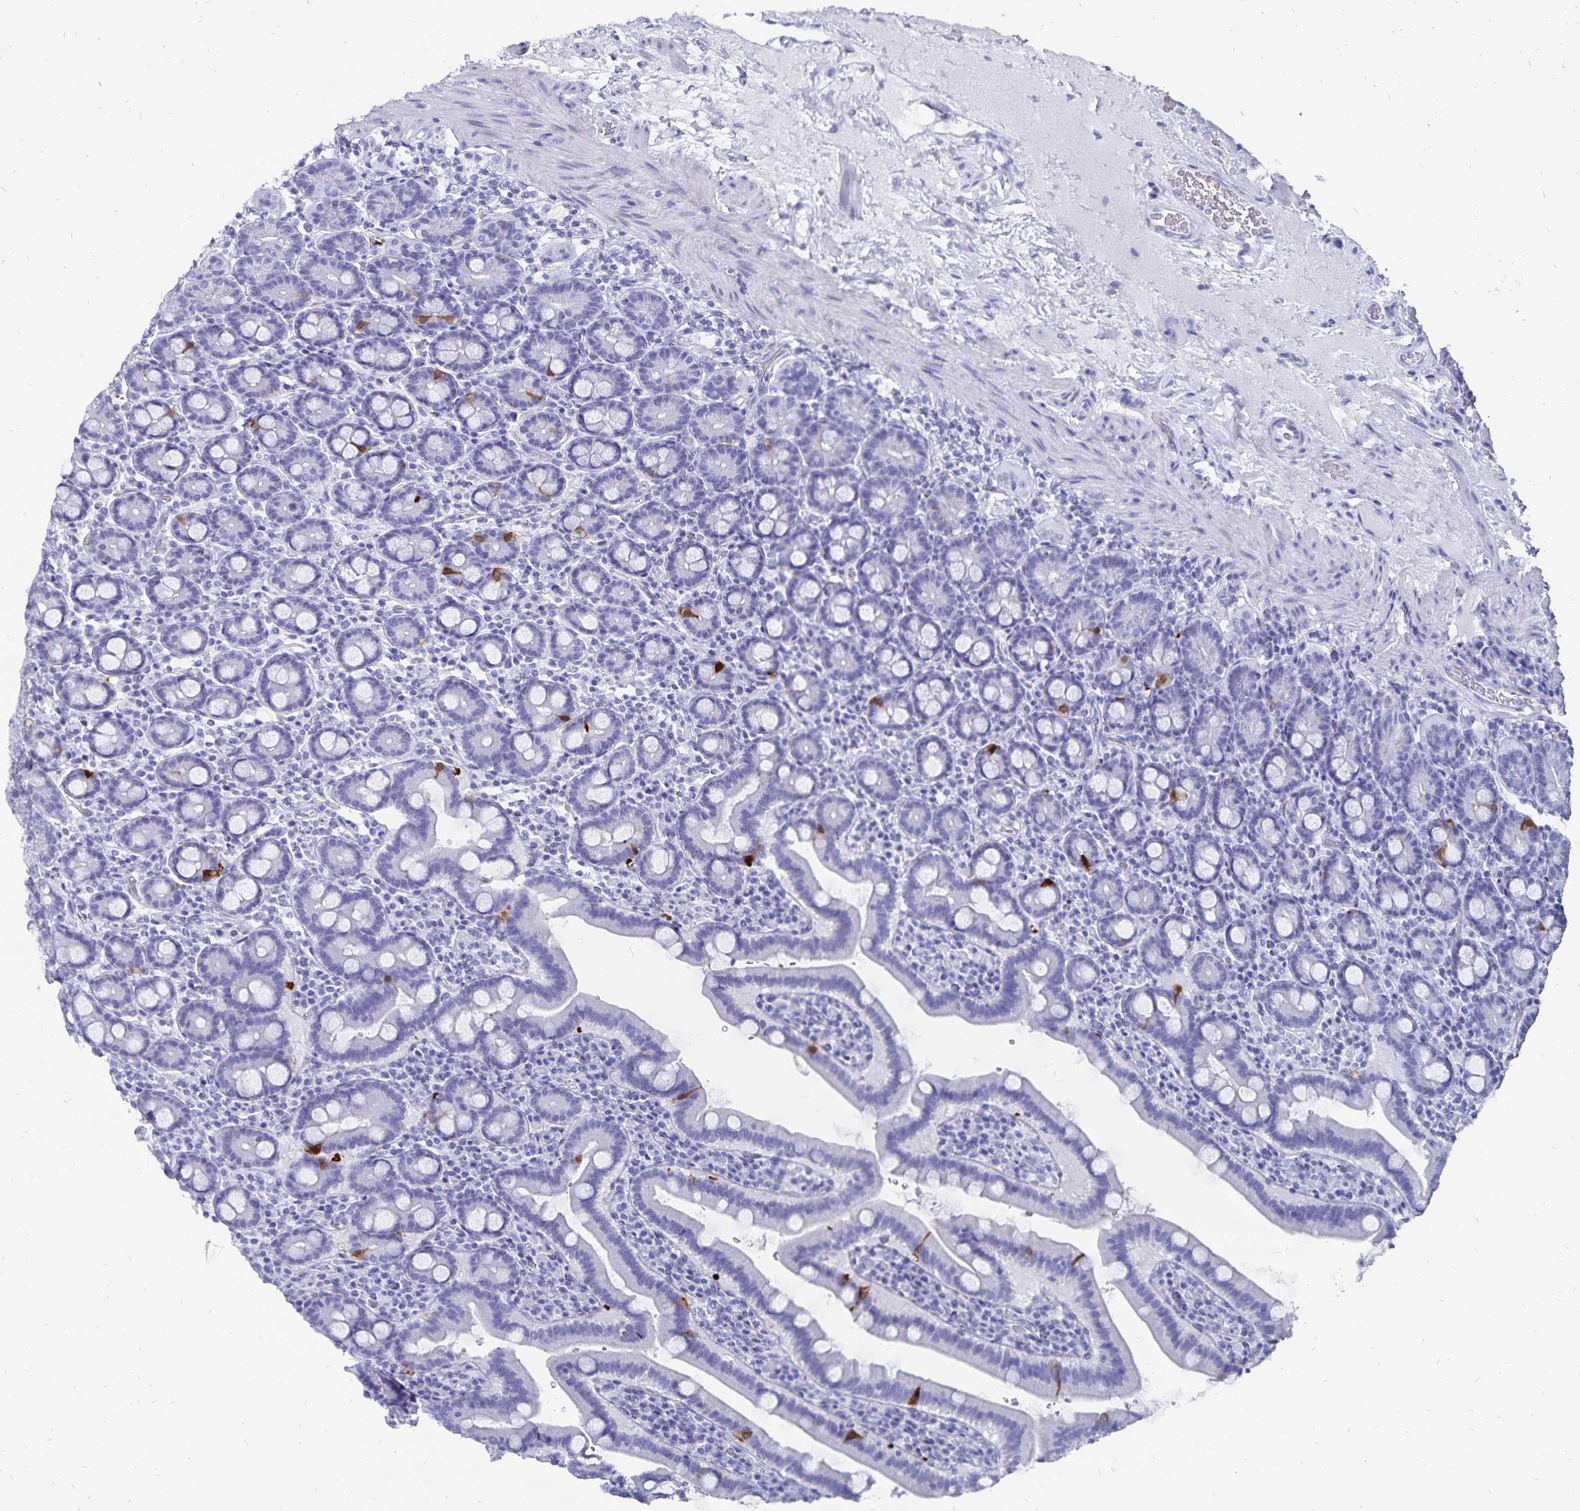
{"staining": {"intensity": "strong", "quantity": "<25%", "location": "cytoplasmic/membranous"}, "tissue": "small intestine", "cell_type": "Glandular cells", "image_type": "normal", "snomed": [{"axis": "morphology", "description": "Normal tissue, NOS"}, {"axis": "topography", "description": "Small intestine"}], "caption": "An IHC image of benign tissue is shown. Protein staining in brown highlights strong cytoplasmic/membranous positivity in small intestine within glandular cells.", "gene": "ADH1A", "patient": {"sex": "male", "age": 26}}